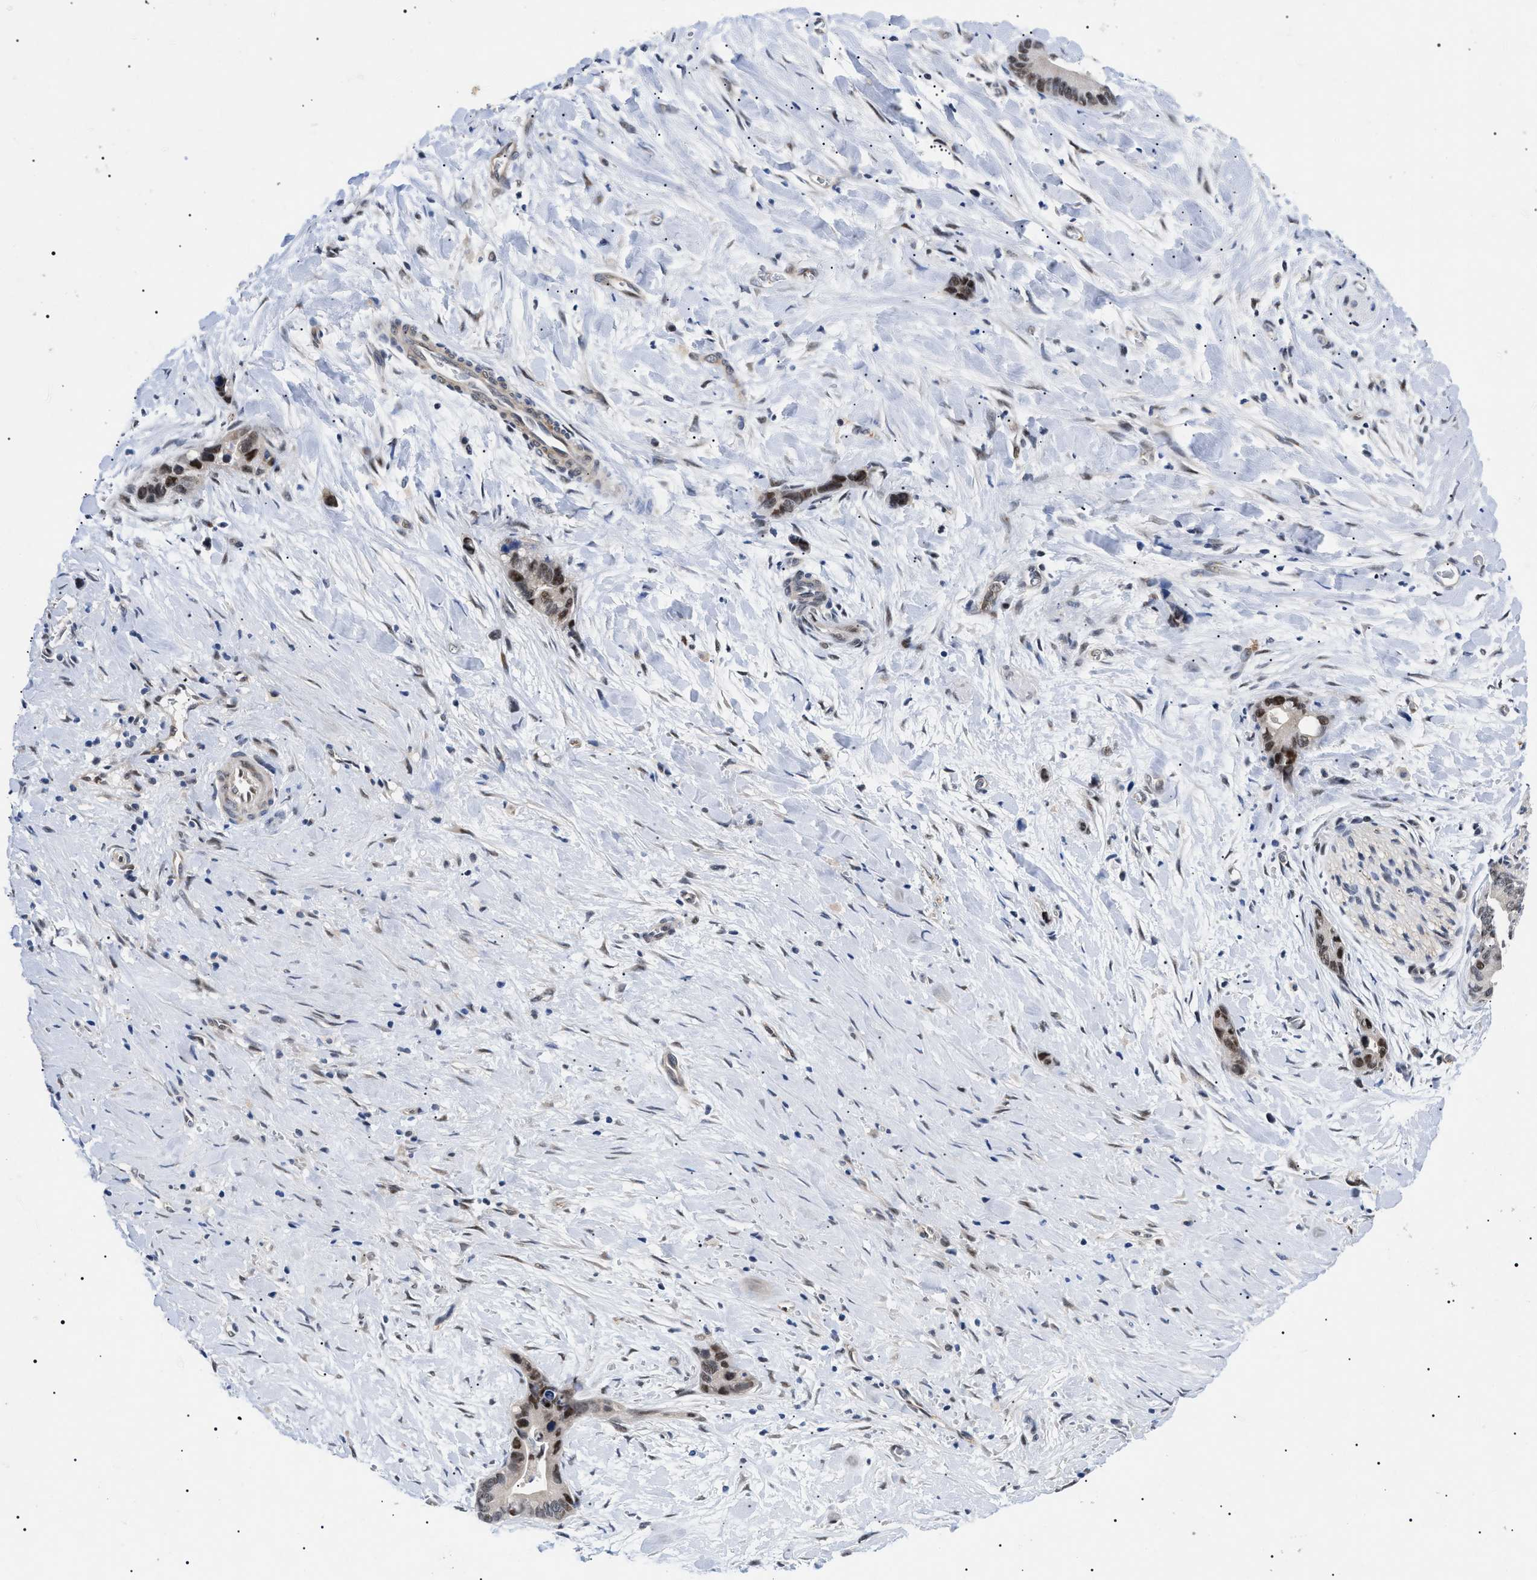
{"staining": {"intensity": "moderate", "quantity": ">75%", "location": "cytoplasmic/membranous,nuclear"}, "tissue": "liver cancer", "cell_type": "Tumor cells", "image_type": "cancer", "snomed": [{"axis": "morphology", "description": "Cholangiocarcinoma"}, {"axis": "topography", "description": "Liver"}], "caption": "Moderate cytoplasmic/membranous and nuclear protein expression is seen in approximately >75% of tumor cells in liver cholangiocarcinoma.", "gene": "GARRE1", "patient": {"sex": "female", "age": 55}}